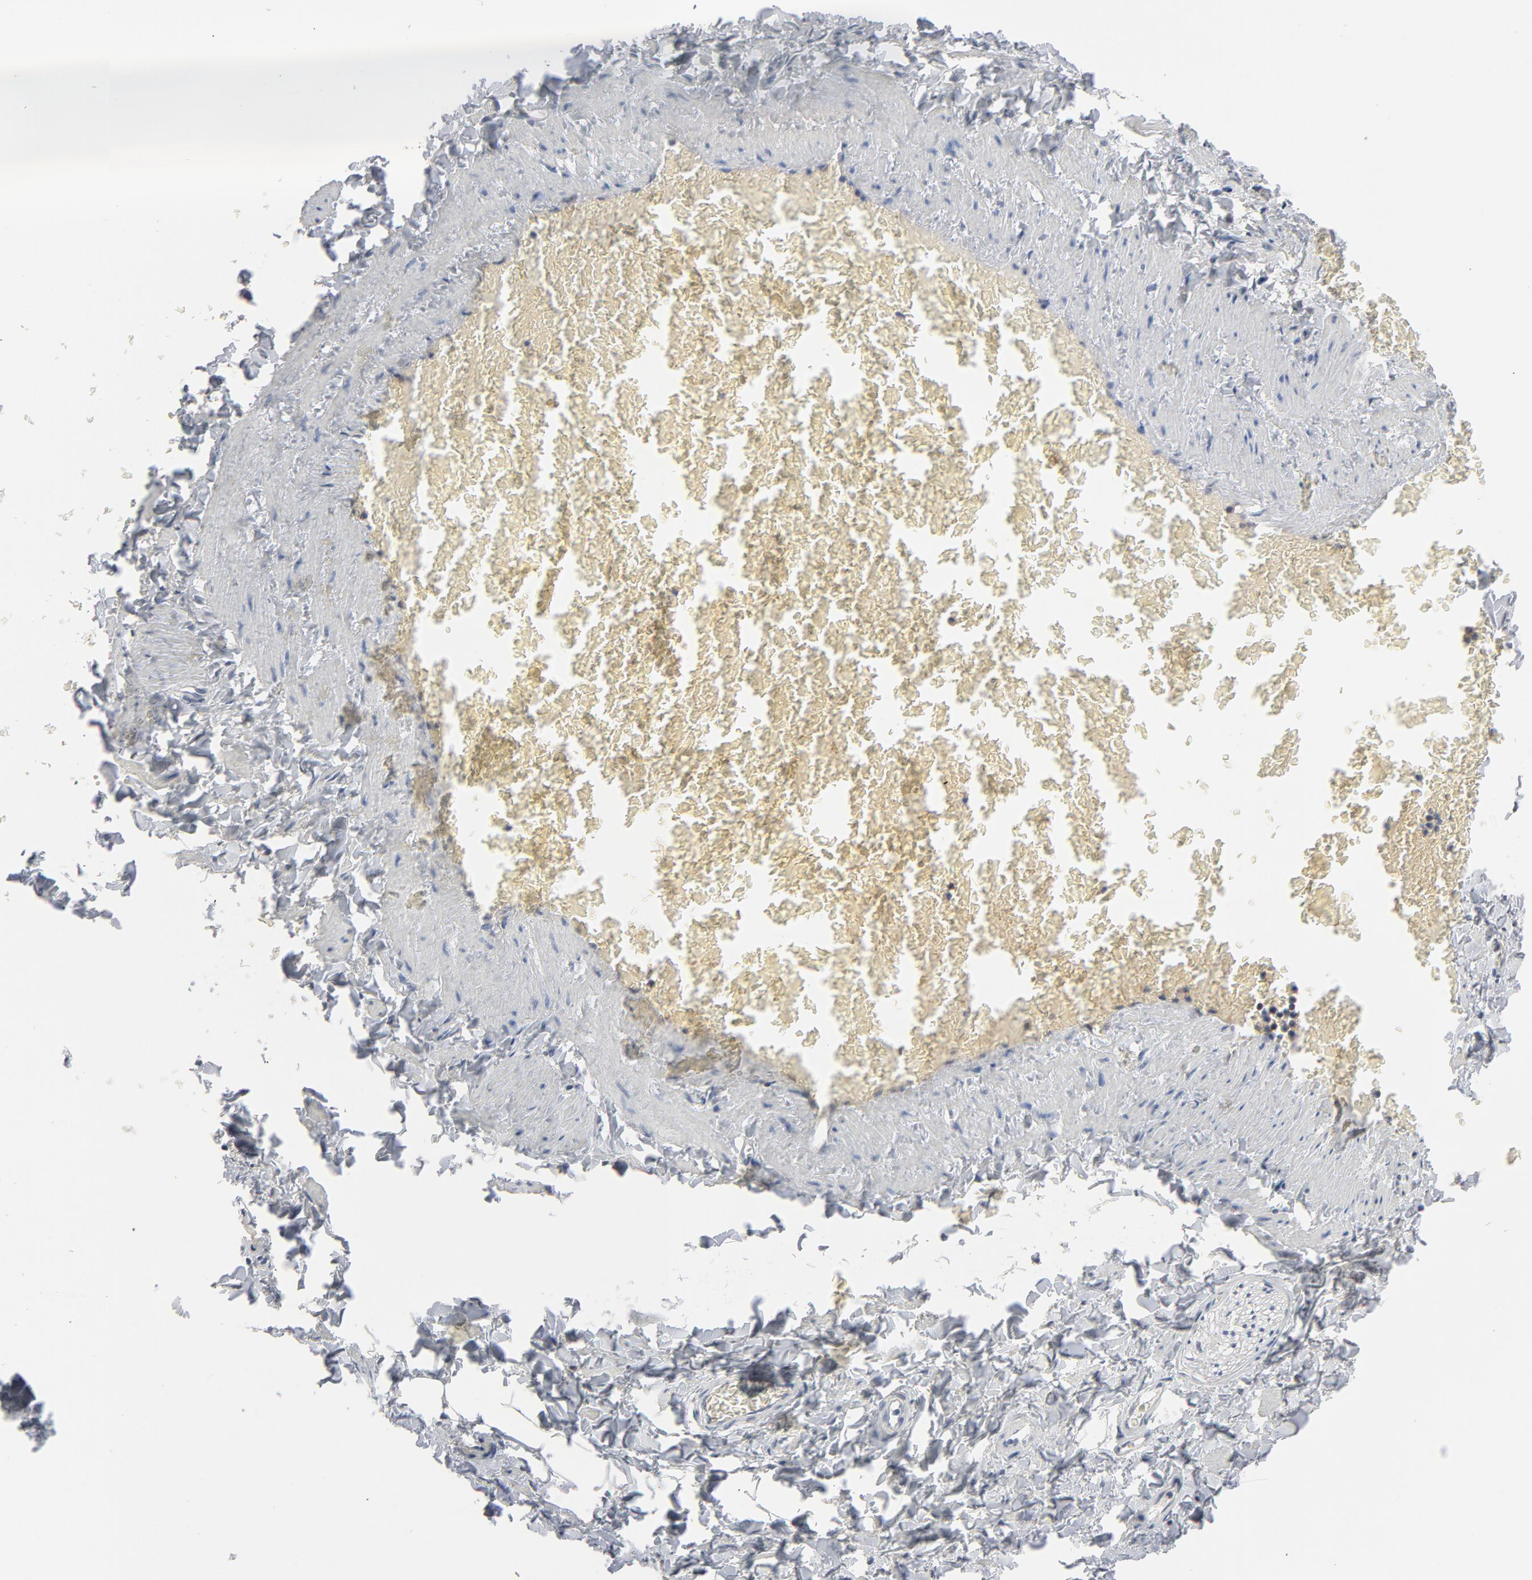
{"staining": {"intensity": "negative", "quantity": "none", "location": "none"}, "tissue": "adipose tissue", "cell_type": "Adipocytes", "image_type": "normal", "snomed": [{"axis": "morphology", "description": "Normal tissue, NOS"}, {"axis": "topography", "description": "Vascular tissue"}], "caption": "Immunohistochemistry (IHC) of normal adipose tissue exhibits no positivity in adipocytes.", "gene": "PRDX1", "patient": {"sex": "male", "age": 41}}